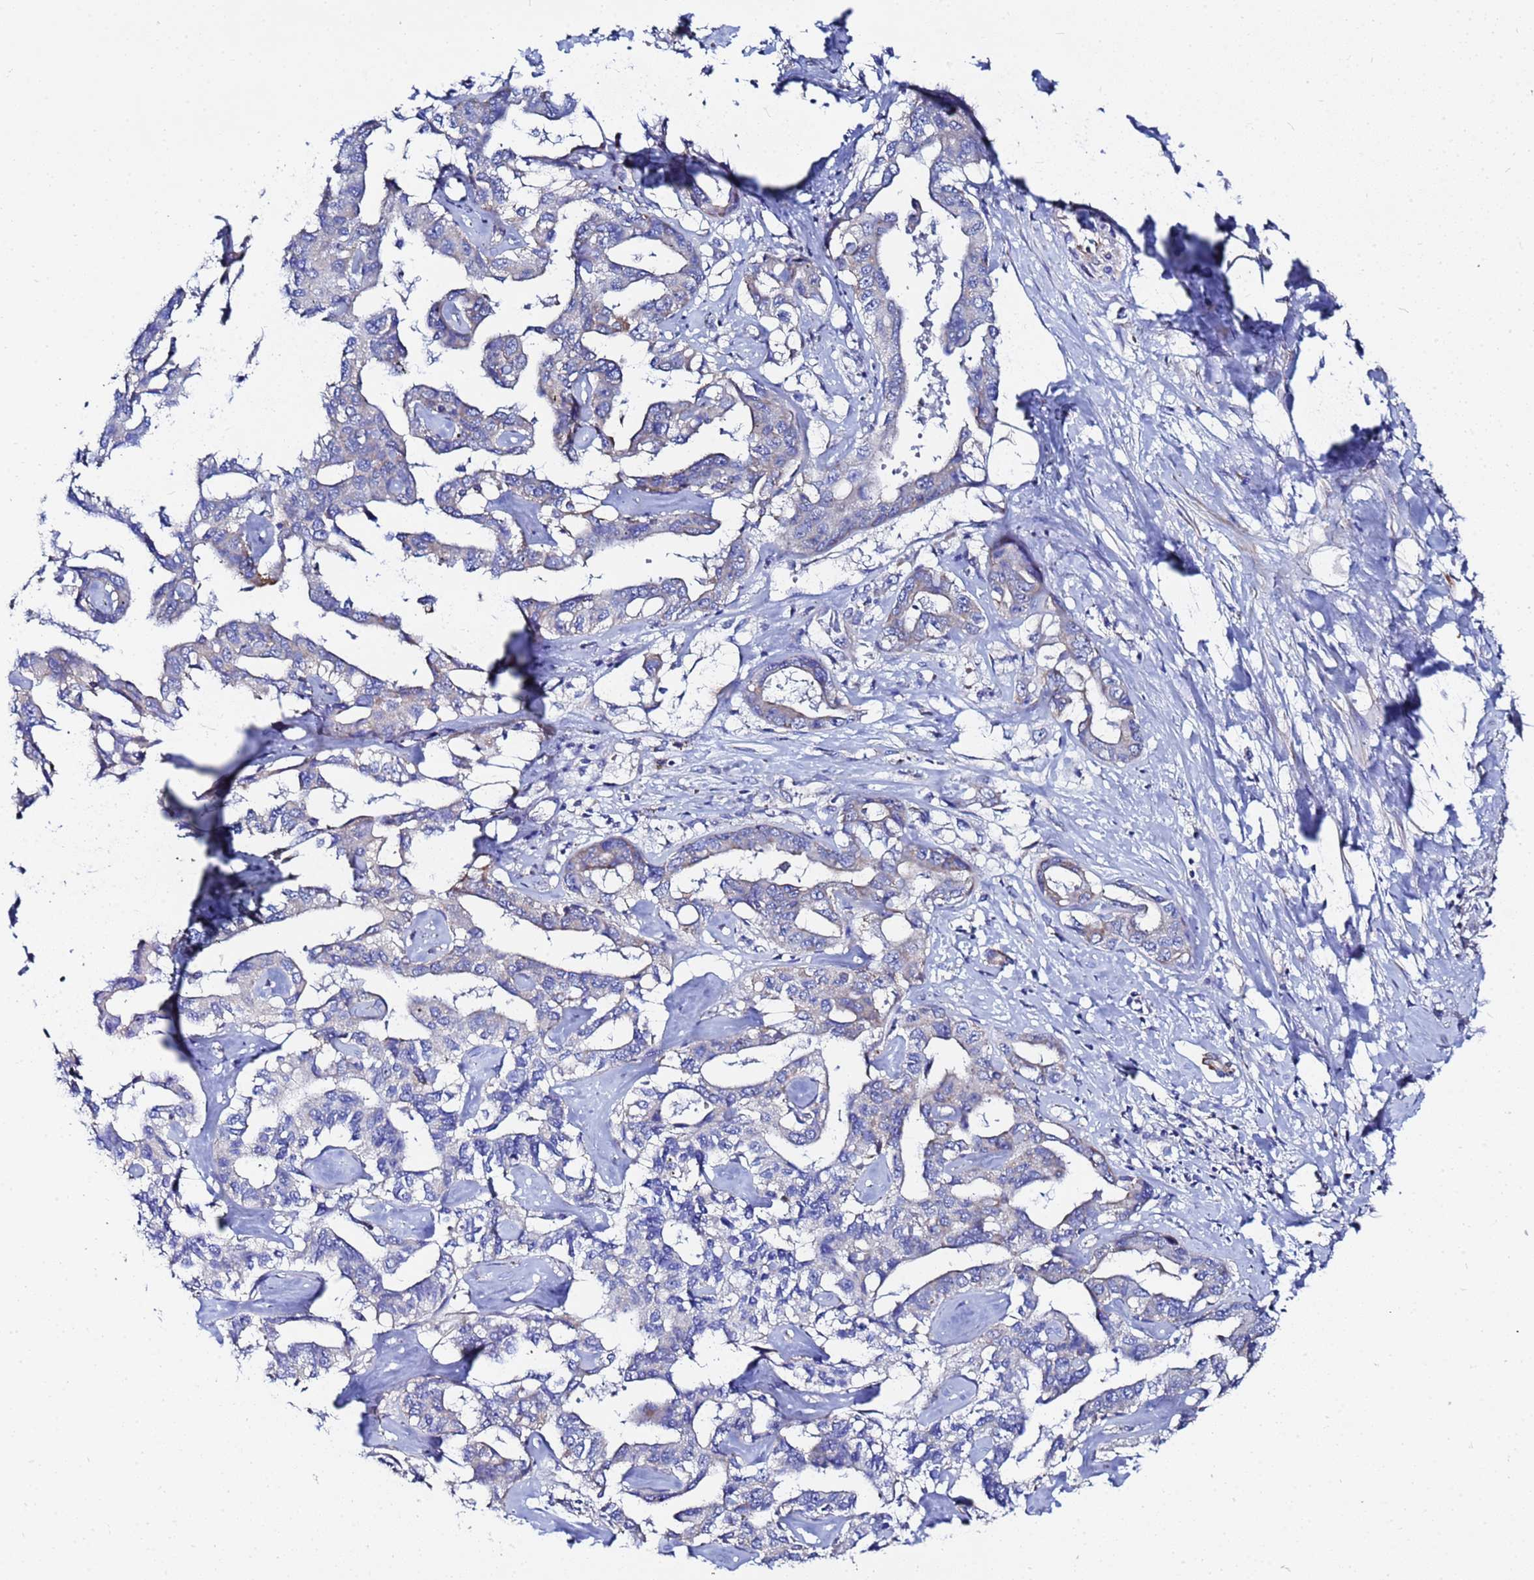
{"staining": {"intensity": "weak", "quantity": "25%-75%", "location": "cytoplasmic/membranous"}, "tissue": "liver cancer", "cell_type": "Tumor cells", "image_type": "cancer", "snomed": [{"axis": "morphology", "description": "Cholangiocarcinoma"}, {"axis": "topography", "description": "Liver"}], "caption": "A micrograph of human liver cancer (cholangiocarcinoma) stained for a protein shows weak cytoplasmic/membranous brown staining in tumor cells.", "gene": "FAHD2A", "patient": {"sex": "male", "age": 59}}